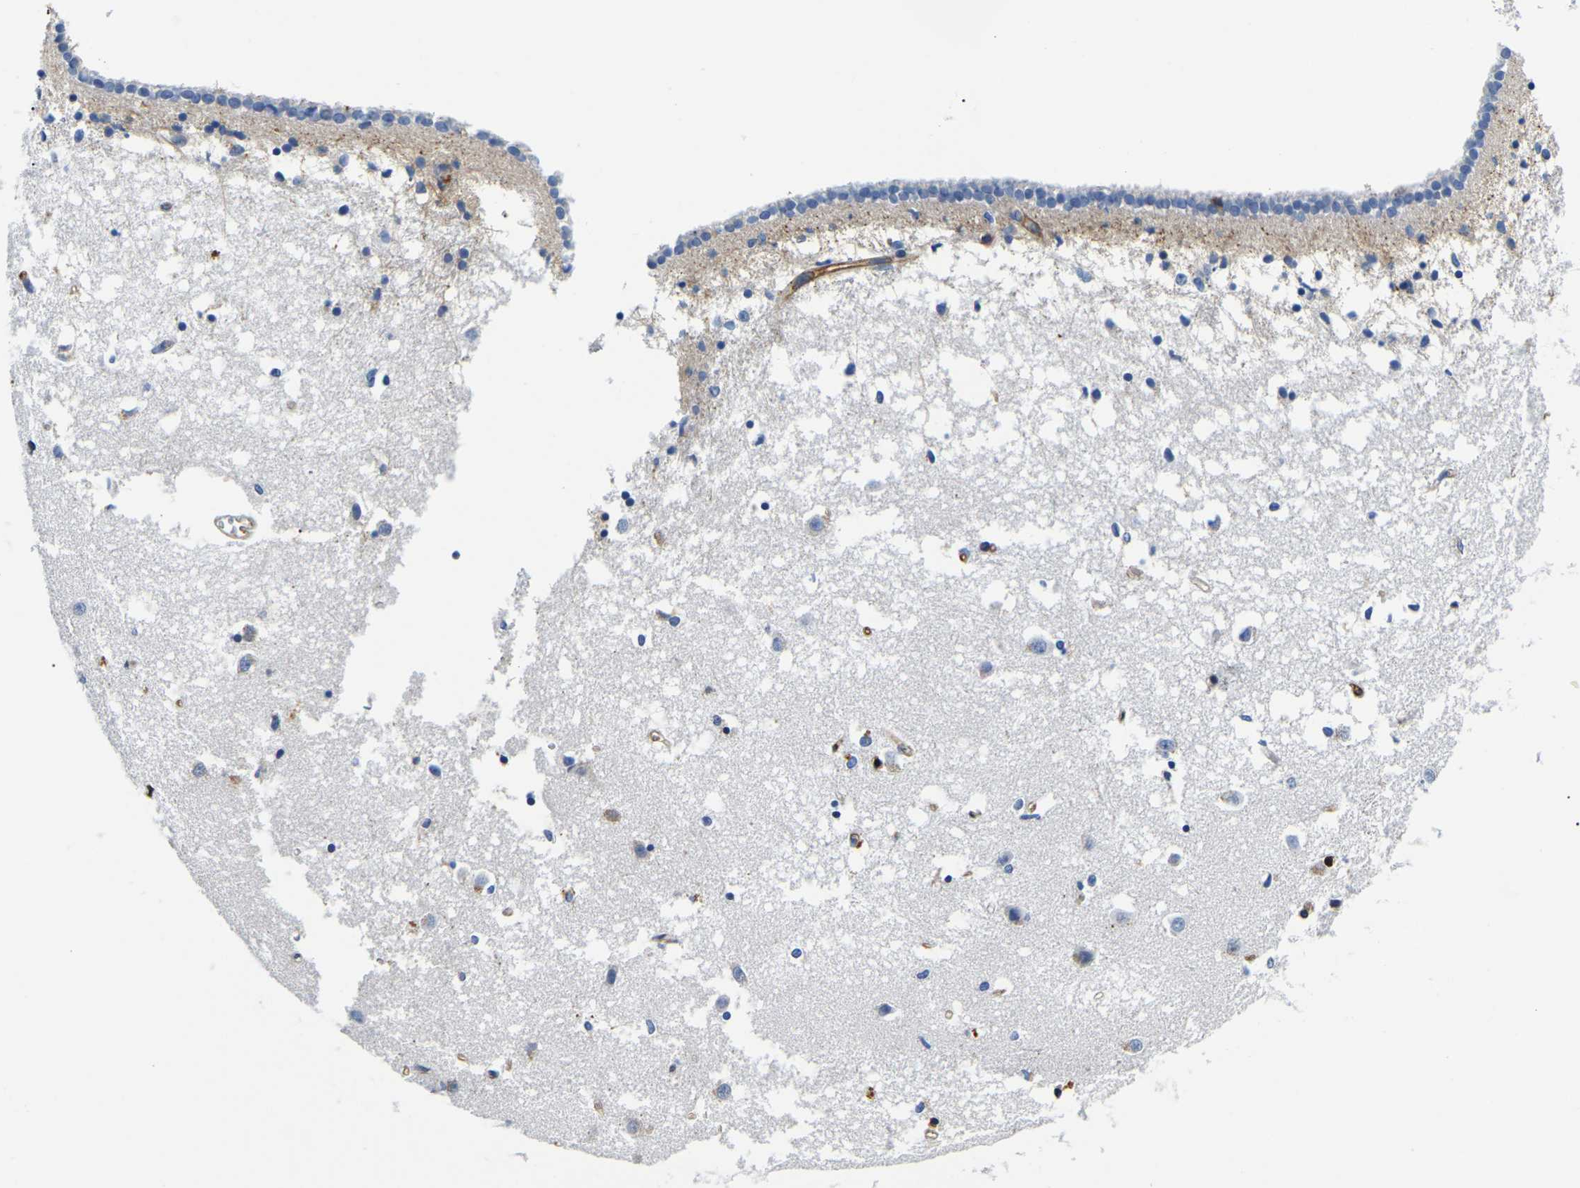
{"staining": {"intensity": "weak", "quantity": "<25%", "location": "cytoplasmic/membranous"}, "tissue": "caudate", "cell_type": "Glial cells", "image_type": "normal", "snomed": [{"axis": "morphology", "description": "Normal tissue, NOS"}, {"axis": "topography", "description": "Lateral ventricle wall"}], "caption": "High power microscopy image of an immunohistochemistry (IHC) photomicrograph of unremarkable caudate, revealing no significant positivity in glial cells.", "gene": "DUSP8", "patient": {"sex": "male", "age": 45}}